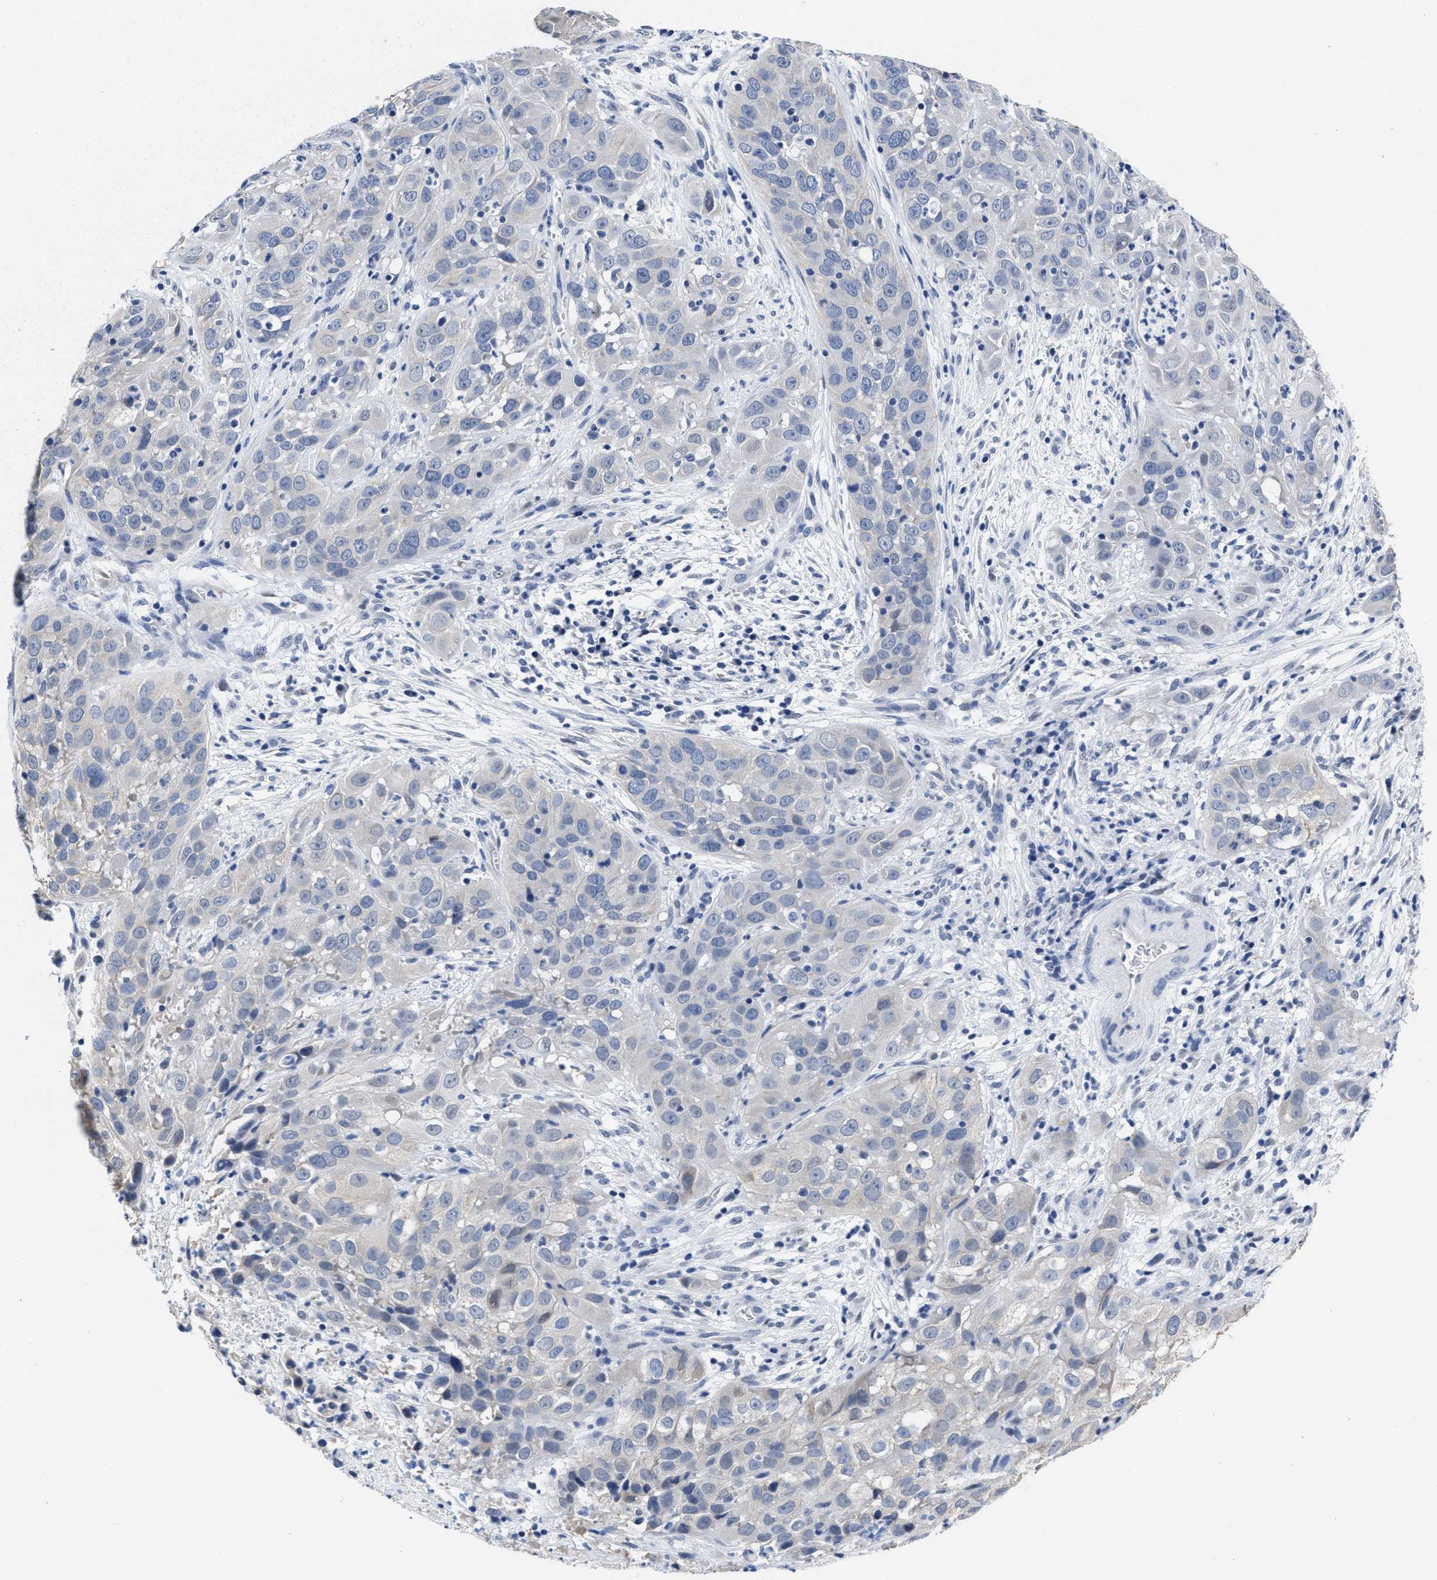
{"staining": {"intensity": "negative", "quantity": "none", "location": "none"}, "tissue": "cervical cancer", "cell_type": "Tumor cells", "image_type": "cancer", "snomed": [{"axis": "morphology", "description": "Squamous cell carcinoma, NOS"}, {"axis": "topography", "description": "Cervix"}], "caption": "Cervical cancer (squamous cell carcinoma) stained for a protein using IHC shows no positivity tumor cells.", "gene": "HOOK1", "patient": {"sex": "female", "age": 32}}